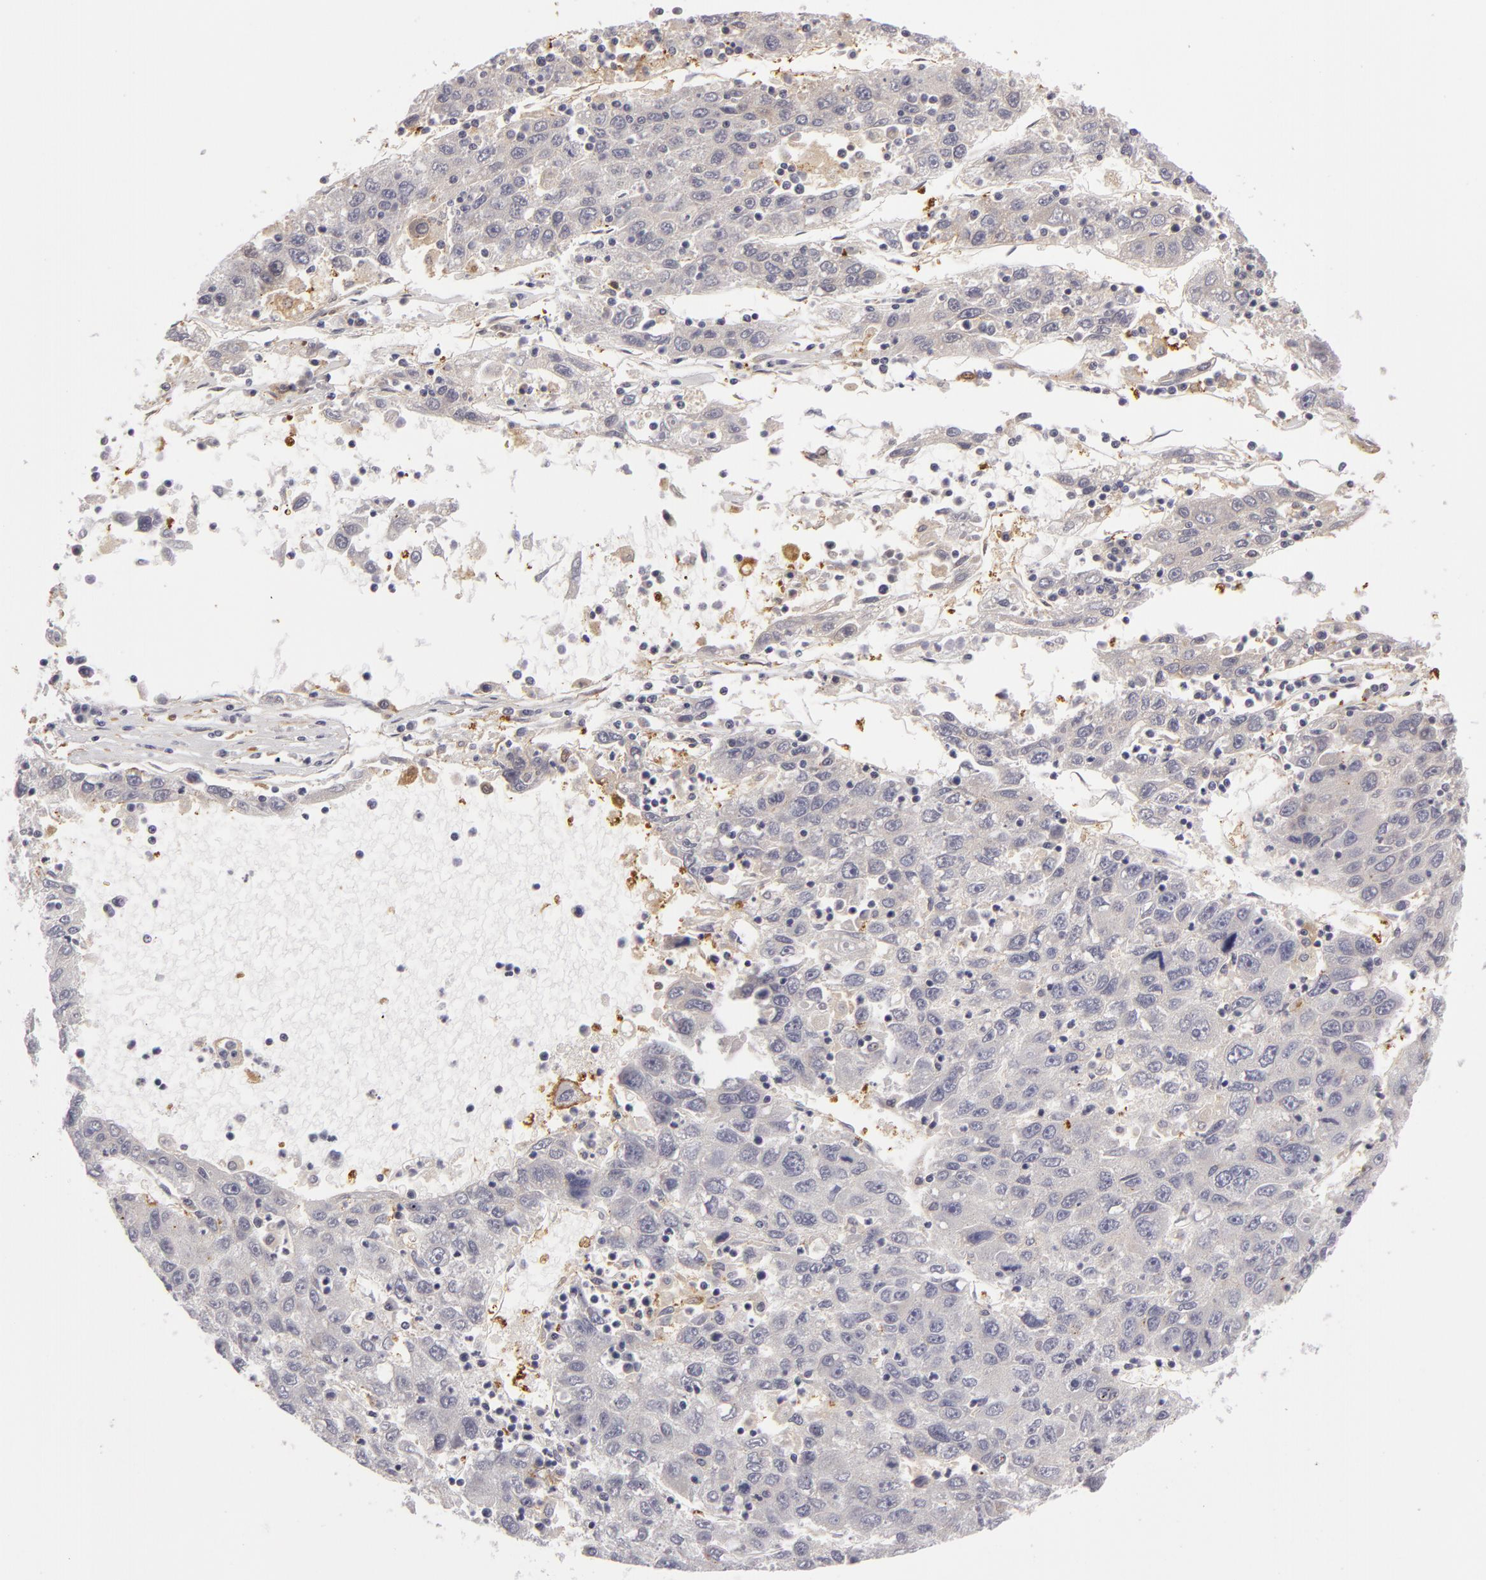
{"staining": {"intensity": "negative", "quantity": "none", "location": "none"}, "tissue": "liver cancer", "cell_type": "Tumor cells", "image_type": "cancer", "snomed": [{"axis": "morphology", "description": "Carcinoma, Hepatocellular, NOS"}, {"axis": "topography", "description": "Liver"}], "caption": "Histopathology image shows no protein expression in tumor cells of liver hepatocellular carcinoma tissue.", "gene": "ZNF229", "patient": {"sex": "male", "age": 49}}